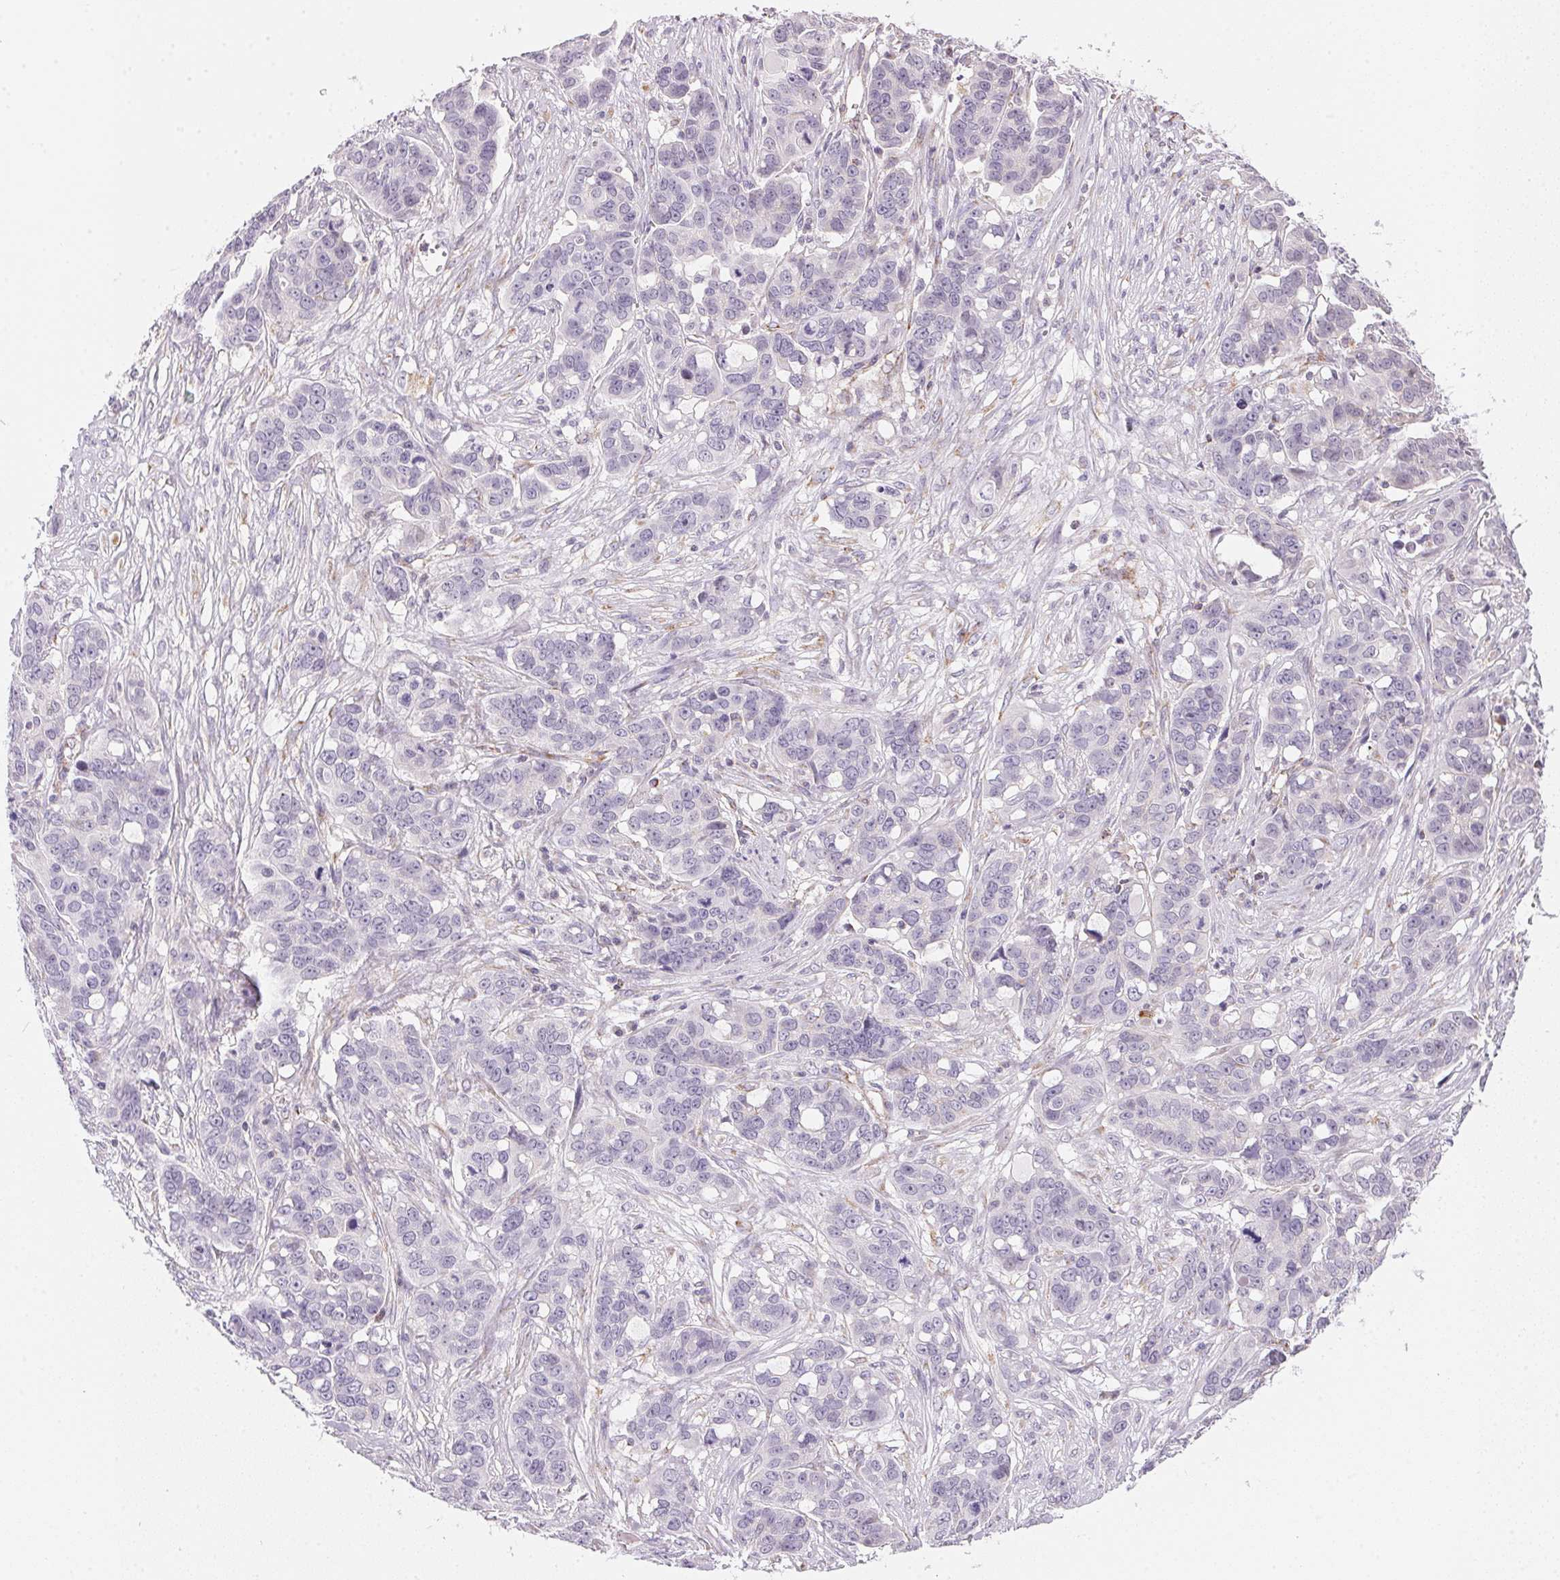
{"staining": {"intensity": "negative", "quantity": "none", "location": "none"}, "tissue": "ovarian cancer", "cell_type": "Tumor cells", "image_type": "cancer", "snomed": [{"axis": "morphology", "description": "Carcinoma, endometroid"}, {"axis": "topography", "description": "Ovary"}], "caption": "Immunohistochemical staining of human ovarian cancer displays no significant positivity in tumor cells.", "gene": "GIPC2", "patient": {"sex": "female", "age": 78}}